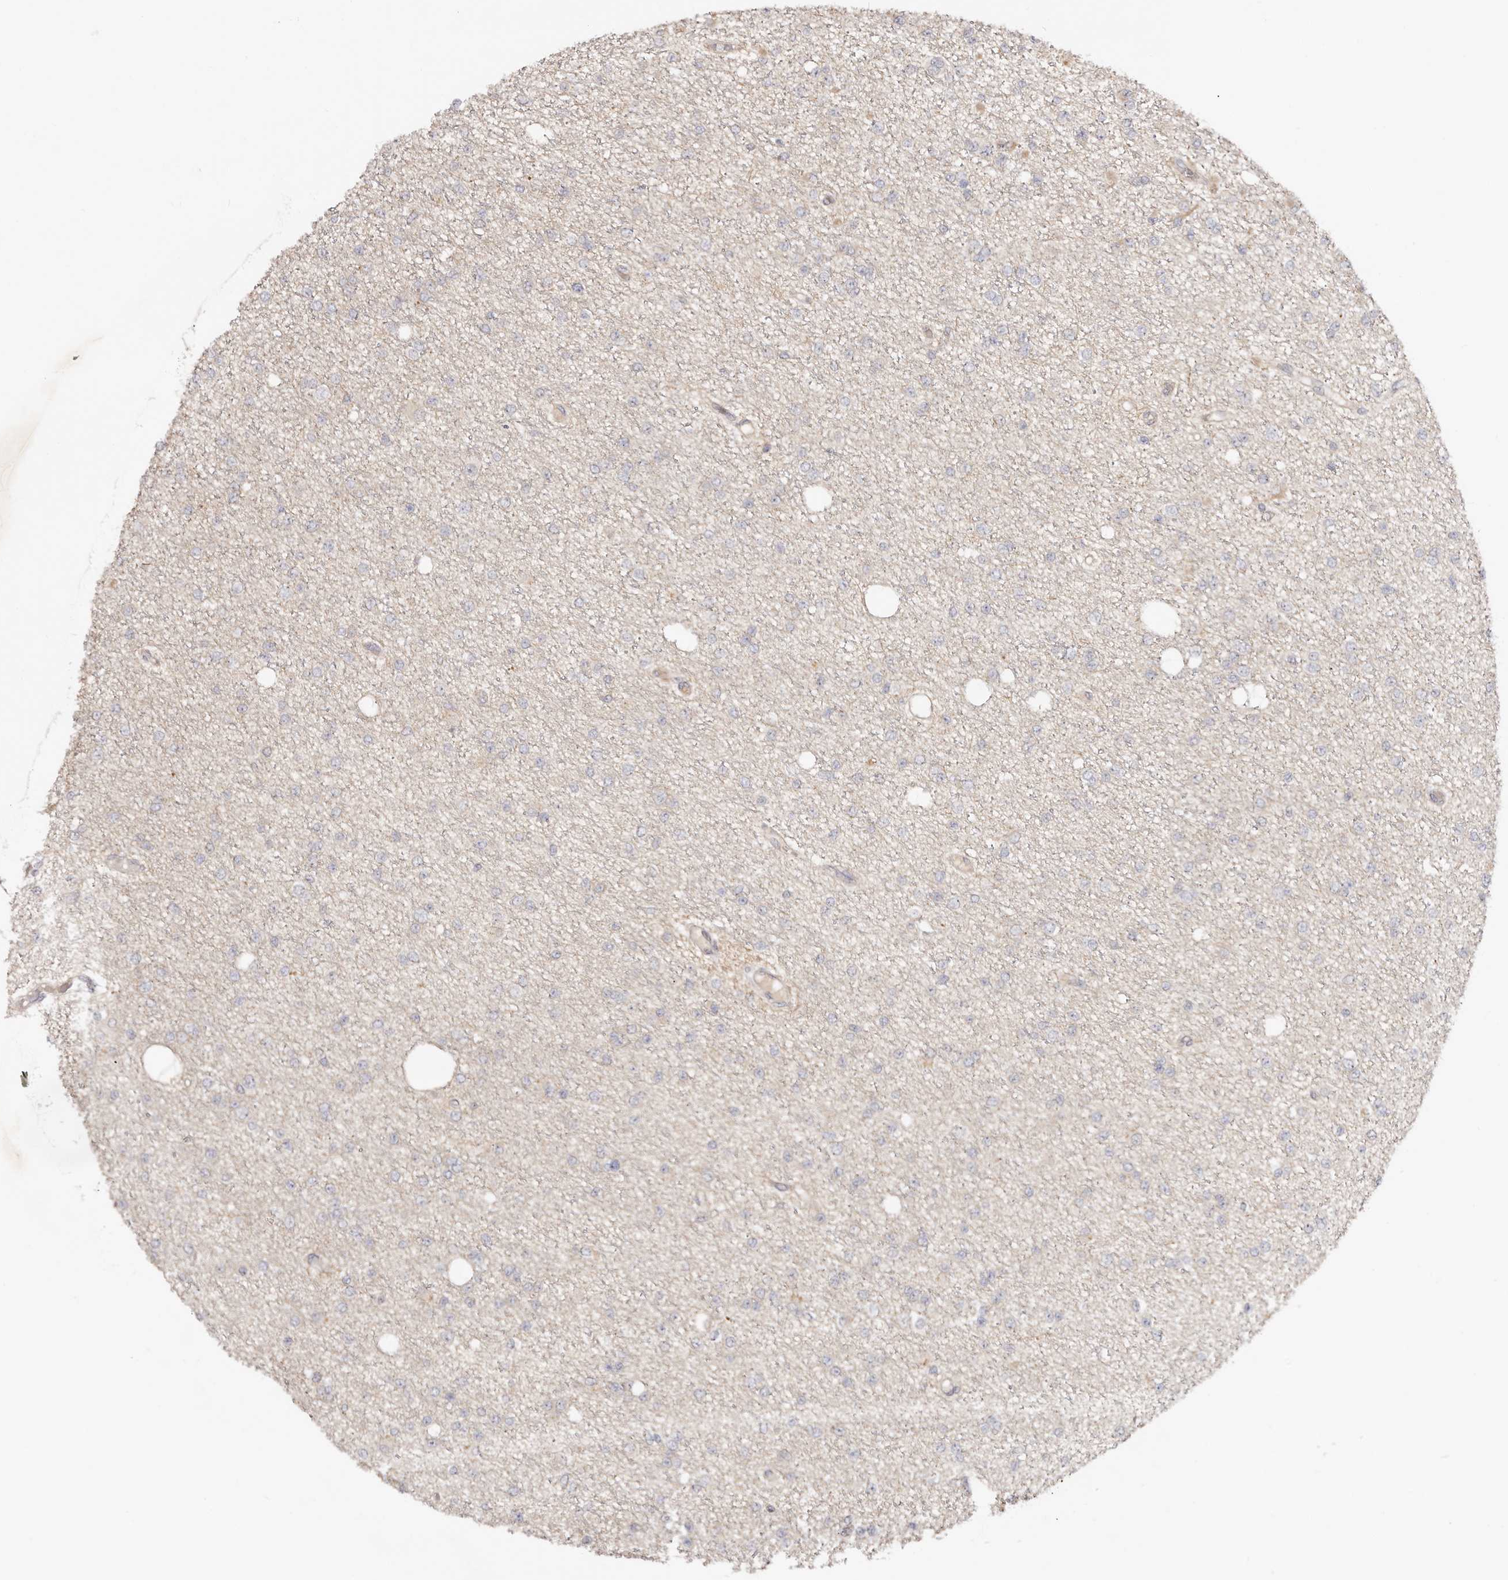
{"staining": {"intensity": "negative", "quantity": "none", "location": "none"}, "tissue": "glioma", "cell_type": "Tumor cells", "image_type": "cancer", "snomed": [{"axis": "morphology", "description": "Glioma, malignant, Low grade"}, {"axis": "topography", "description": "Brain"}], "caption": "Micrograph shows no protein staining in tumor cells of glioma tissue. (Brightfield microscopy of DAB immunohistochemistry at high magnification).", "gene": "ODF2L", "patient": {"sex": "female", "age": 22}}